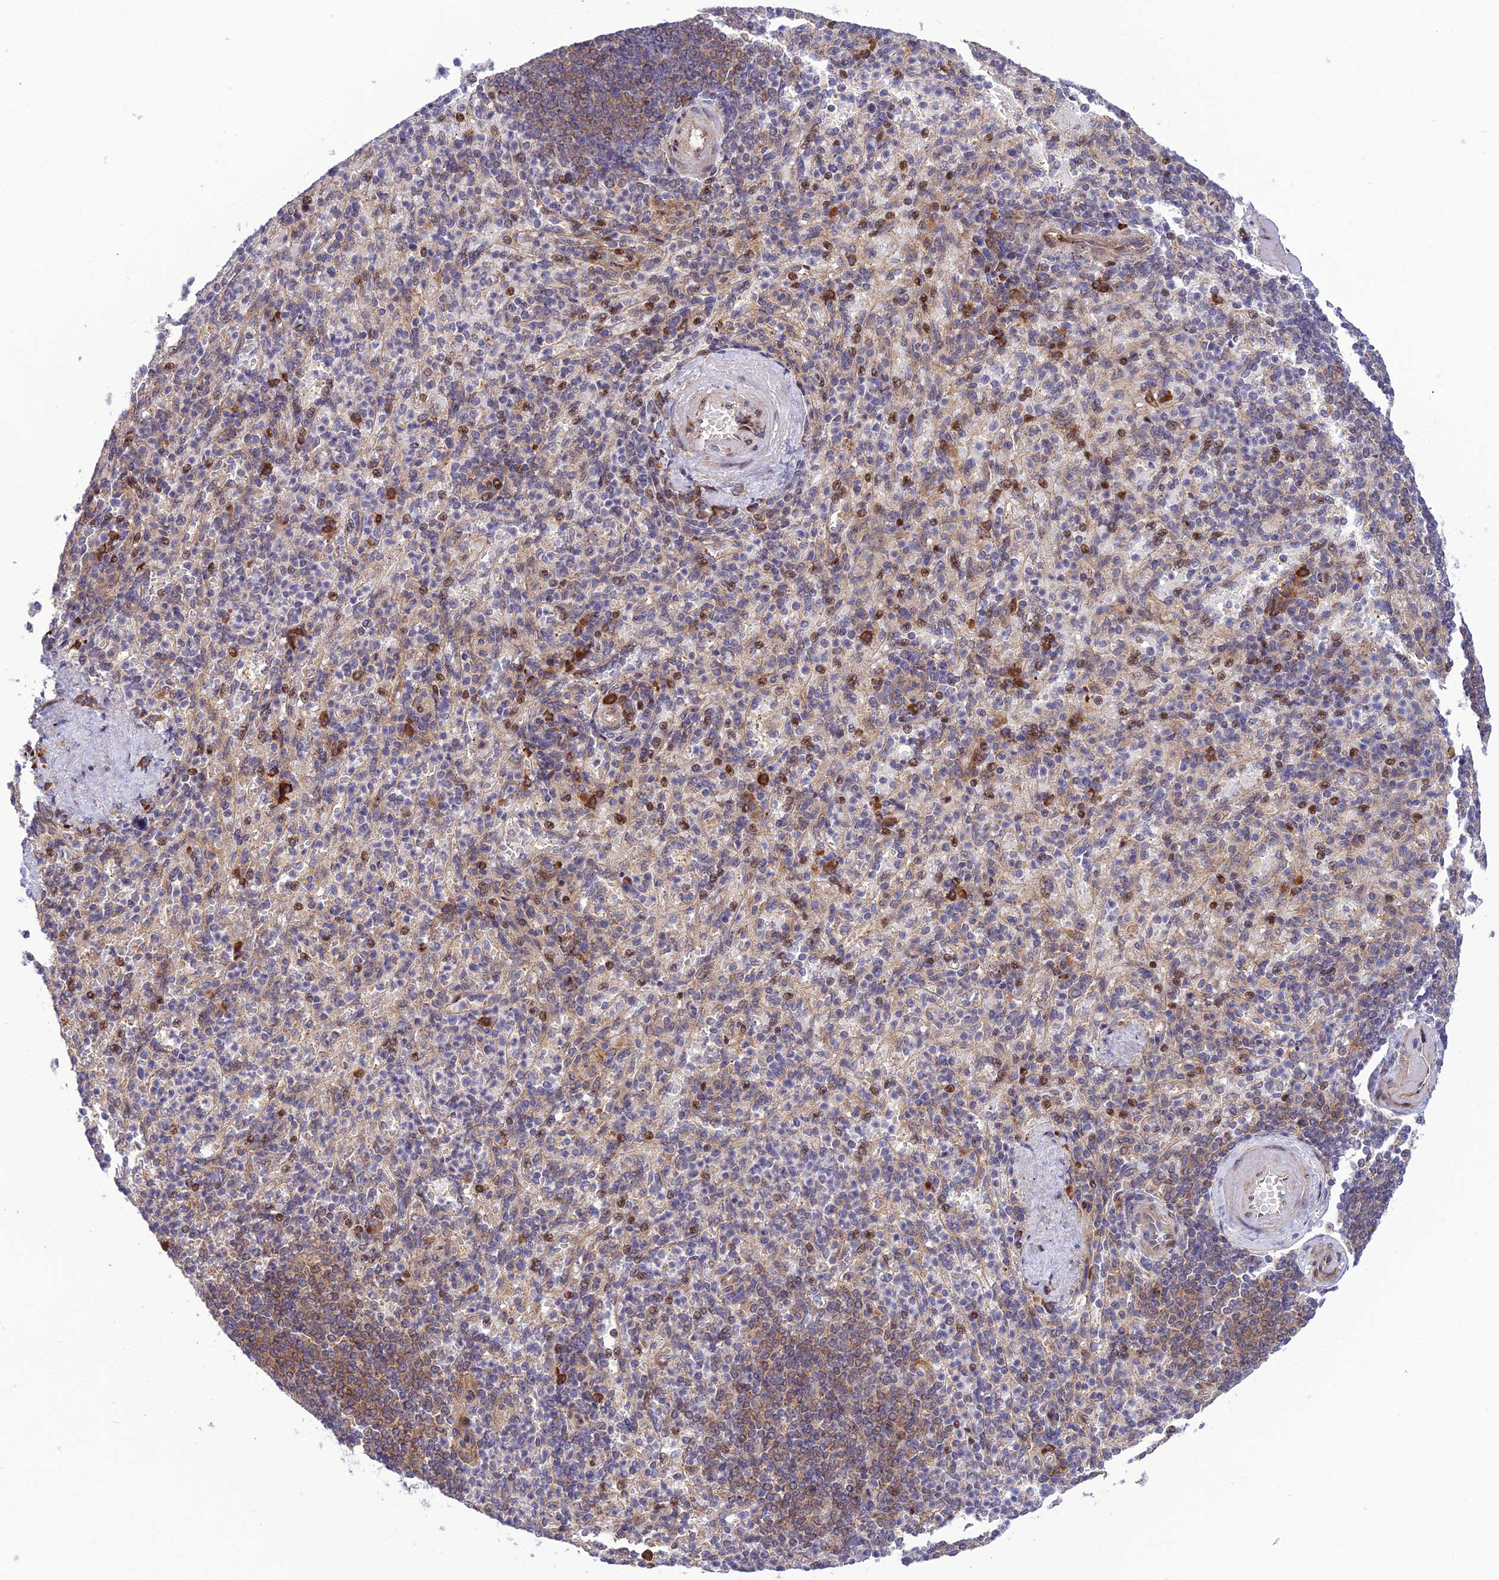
{"staining": {"intensity": "moderate", "quantity": "<25%", "location": "cytoplasmic/membranous"}, "tissue": "spleen", "cell_type": "Cells in red pulp", "image_type": "normal", "snomed": [{"axis": "morphology", "description": "Normal tissue, NOS"}, {"axis": "topography", "description": "Spleen"}], "caption": "Immunohistochemistry of normal spleen exhibits low levels of moderate cytoplasmic/membranous staining in approximately <25% of cells in red pulp.", "gene": "ZNF584", "patient": {"sex": "female", "age": 74}}